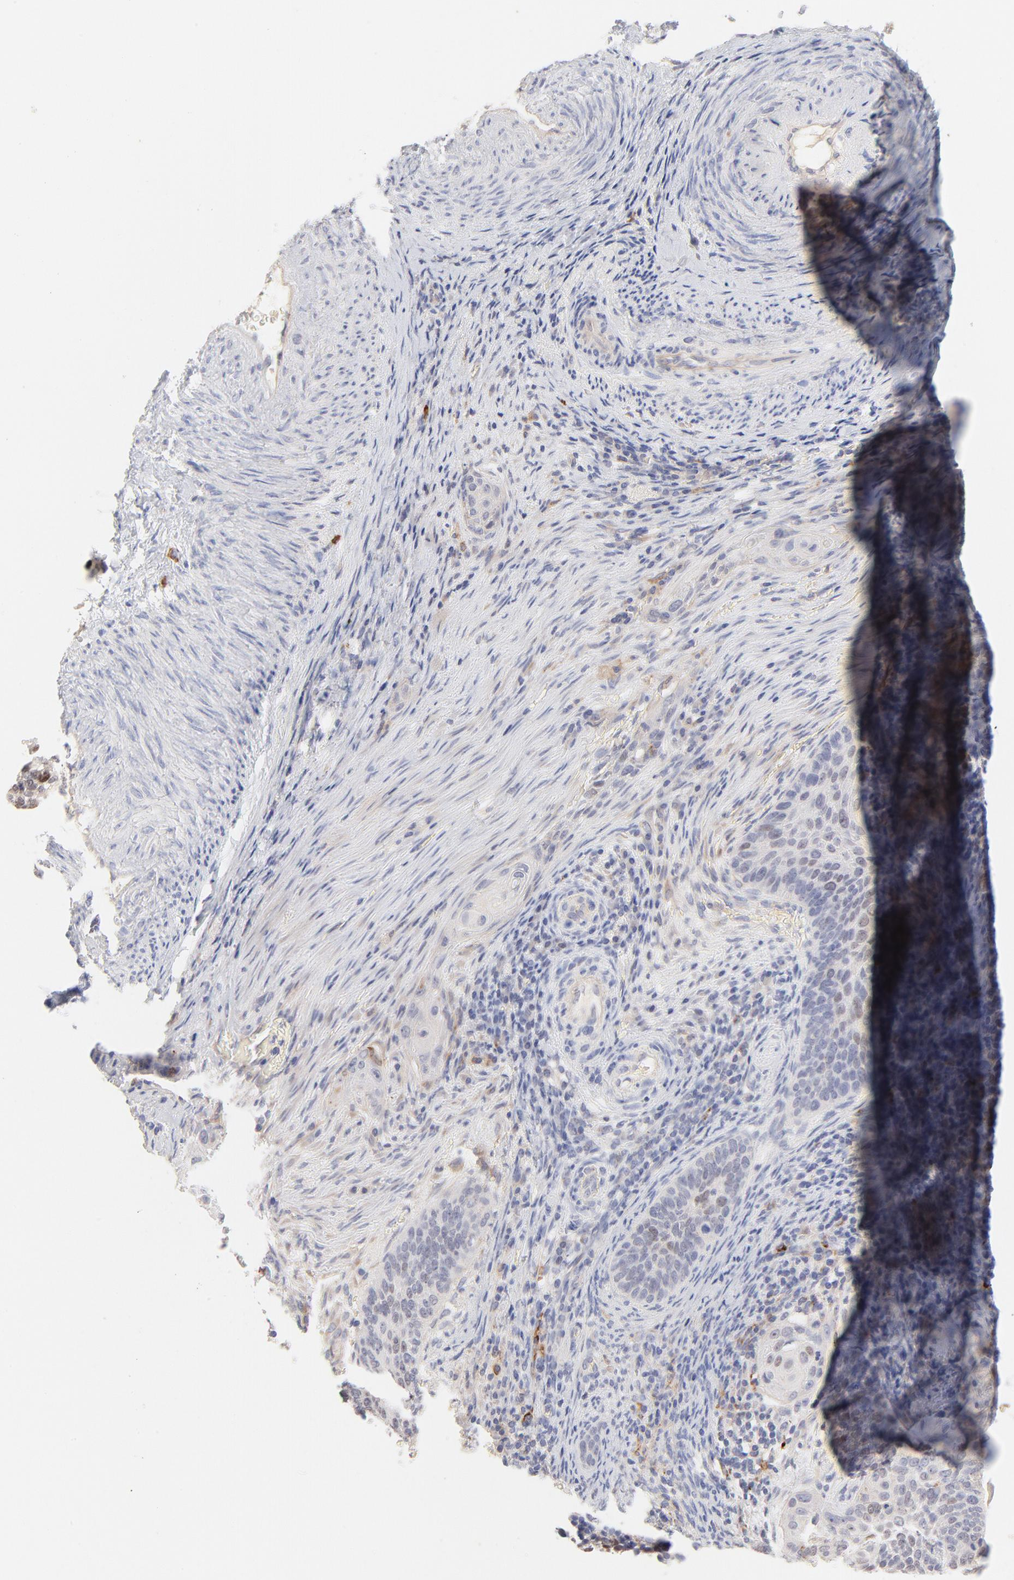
{"staining": {"intensity": "weak", "quantity": "<25%", "location": "nuclear"}, "tissue": "cervical cancer", "cell_type": "Tumor cells", "image_type": "cancer", "snomed": [{"axis": "morphology", "description": "Squamous cell carcinoma, NOS"}, {"axis": "topography", "description": "Cervix"}], "caption": "DAB (3,3'-diaminobenzidine) immunohistochemical staining of cervical squamous cell carcinoma reveals no significant expression in tumor cells.", "gene": "ELF3", "patient": {"sex": "female", "age": 33}}